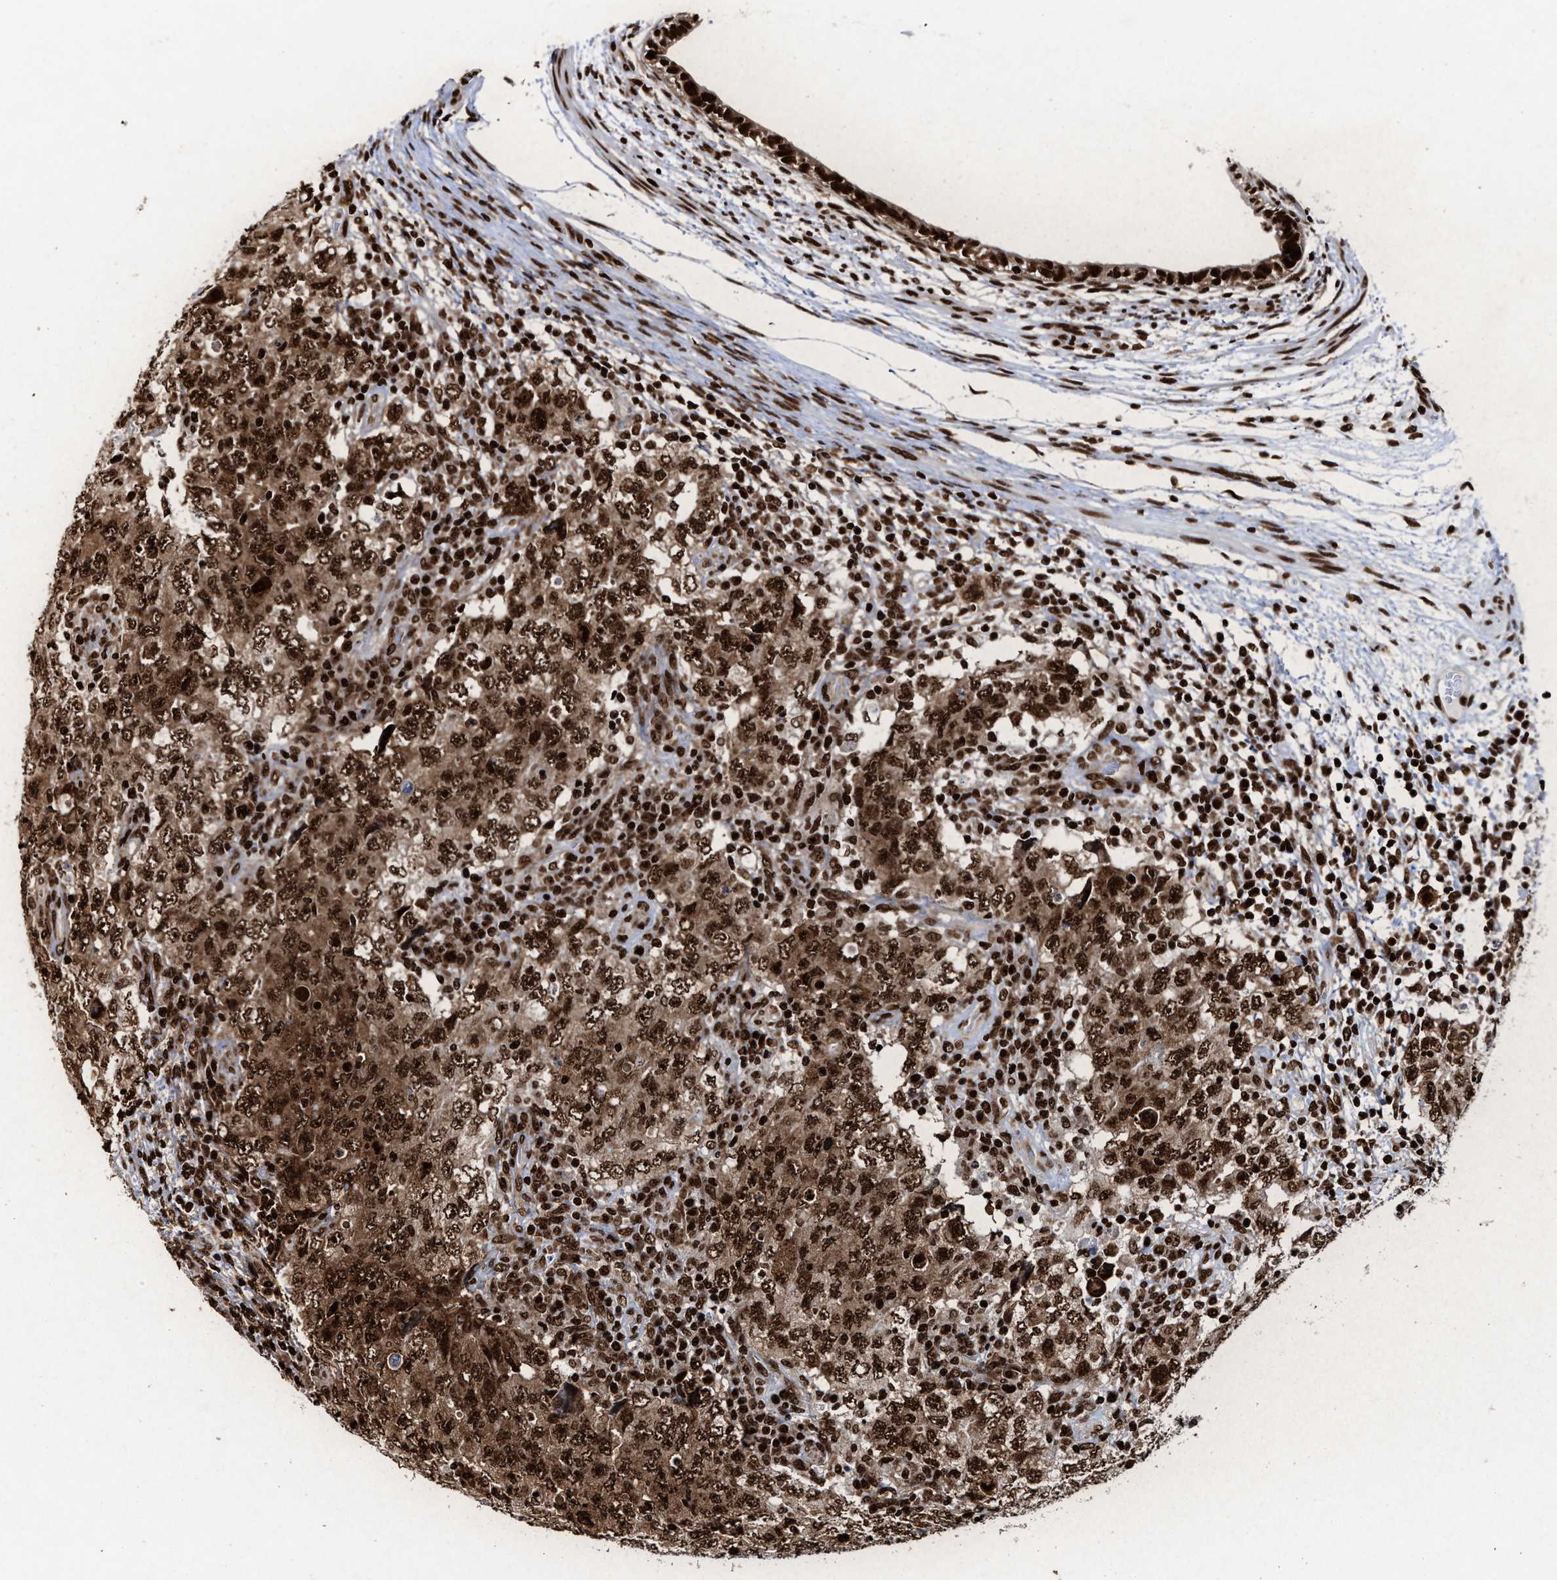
{"staining": {"intensity": "strong", "quantity": ">75%", "location": "cytoplasmic/membranous,nuclear"}, "tissue": "testis cancer", "cell_type": "Tumor cells", "image_type": "cancer", "snomed": [{"axis": "morphology", "description": "Carcinoma, Embryonal, NOS"}, {"axis": "topography", "description": "Testis"}], "caption": "Protein staining of testis cancer tissue displays strong cytoplasmic/membranous and nuclear expression in approximately >75% of tumor cells.", "gene": "ALYREF", "patient": {"sex": "male", "age": 26}}